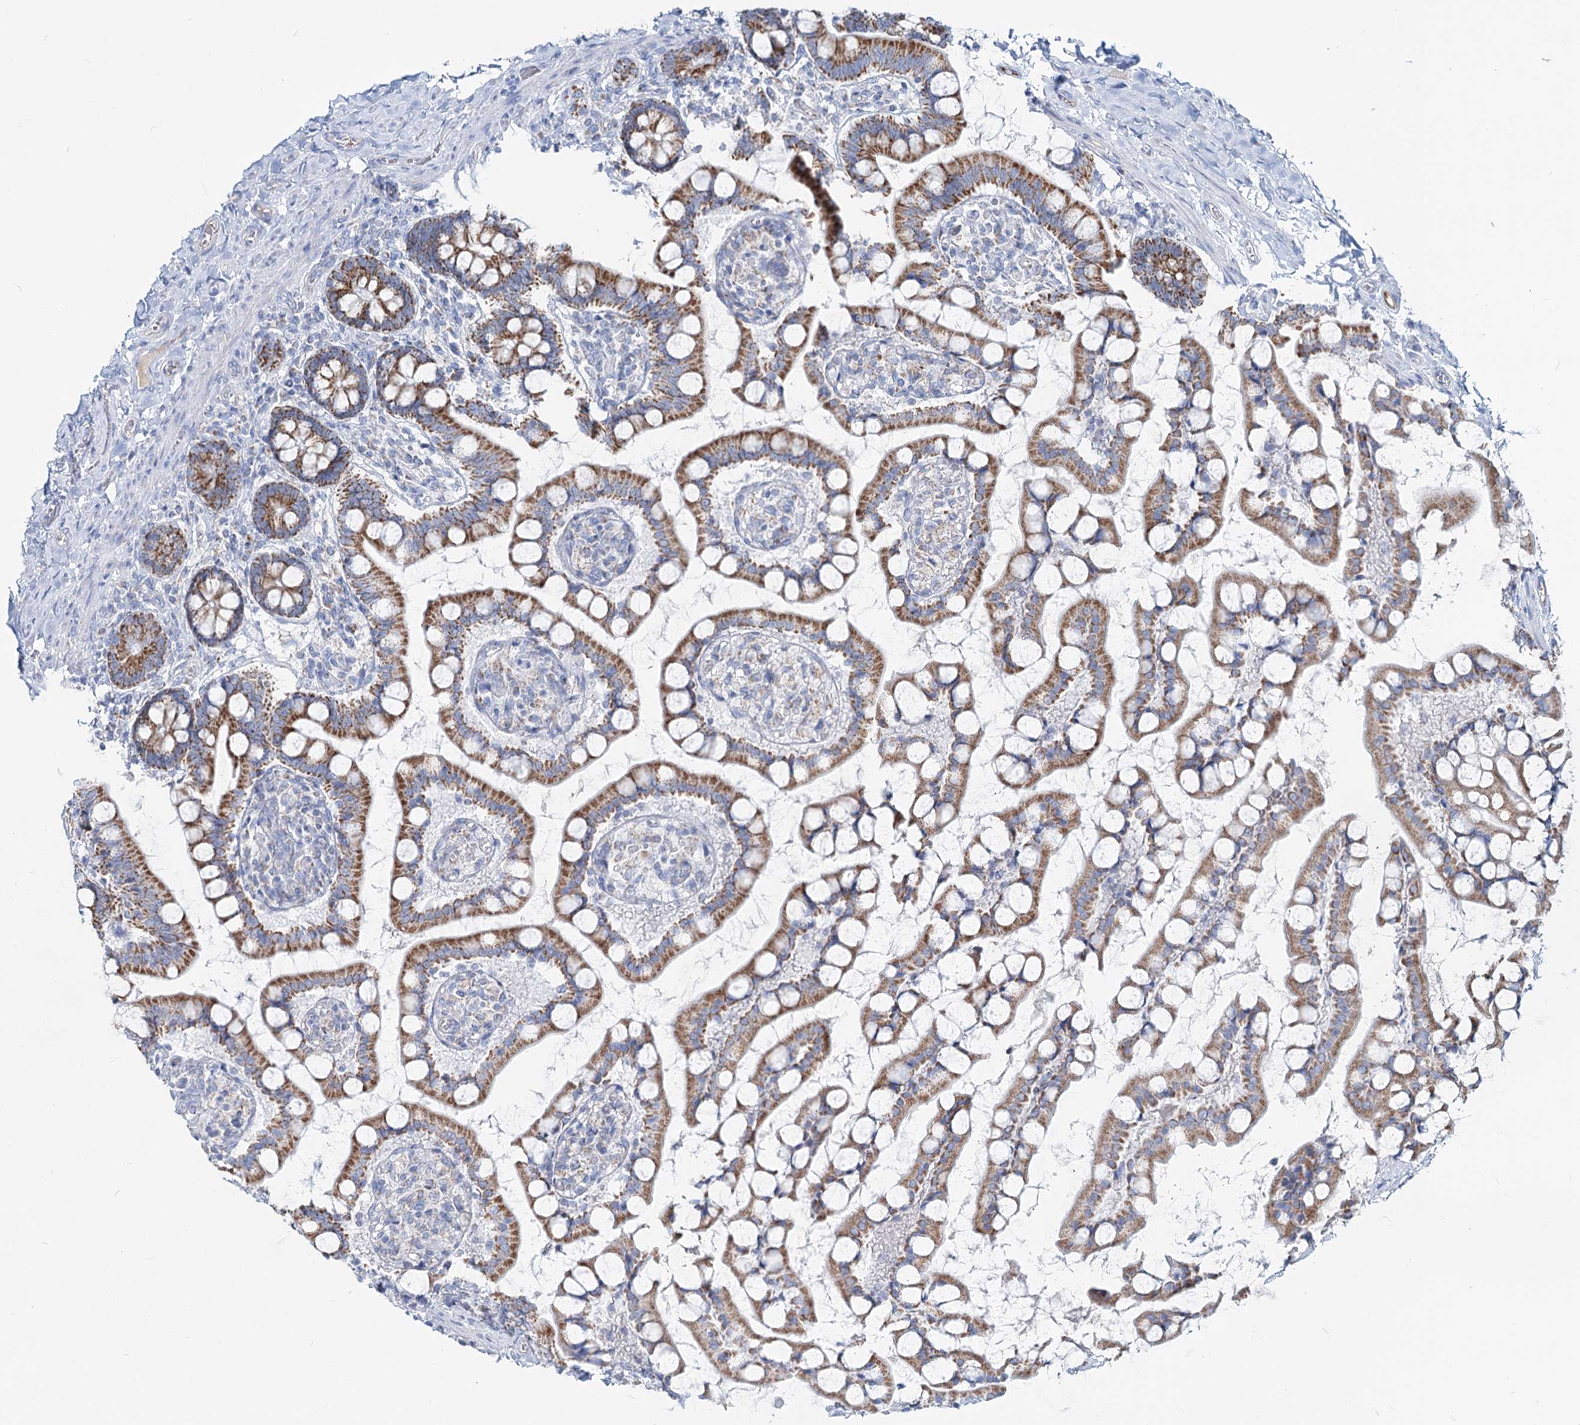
{"staining": {"intensity": "moderate", "quantity": ">75%", "location": "cytoplasmic/membranous"}, "tissue": "small intestine", "cell_type": "Glandular cells", "image_type": "normal", "snomed": [{"axis": "morphology", "description": "Normal tissue, NOS"}, {"axis": "topography", "description": "Small intestine"}], "caption": "Protein analysis of normal small intestine displays moderate cytoplasmic/membranous expression in approximately >75% of glandular cells.", "gene": "MCCC2", "patient": {"sex": "male", "age": 52}}